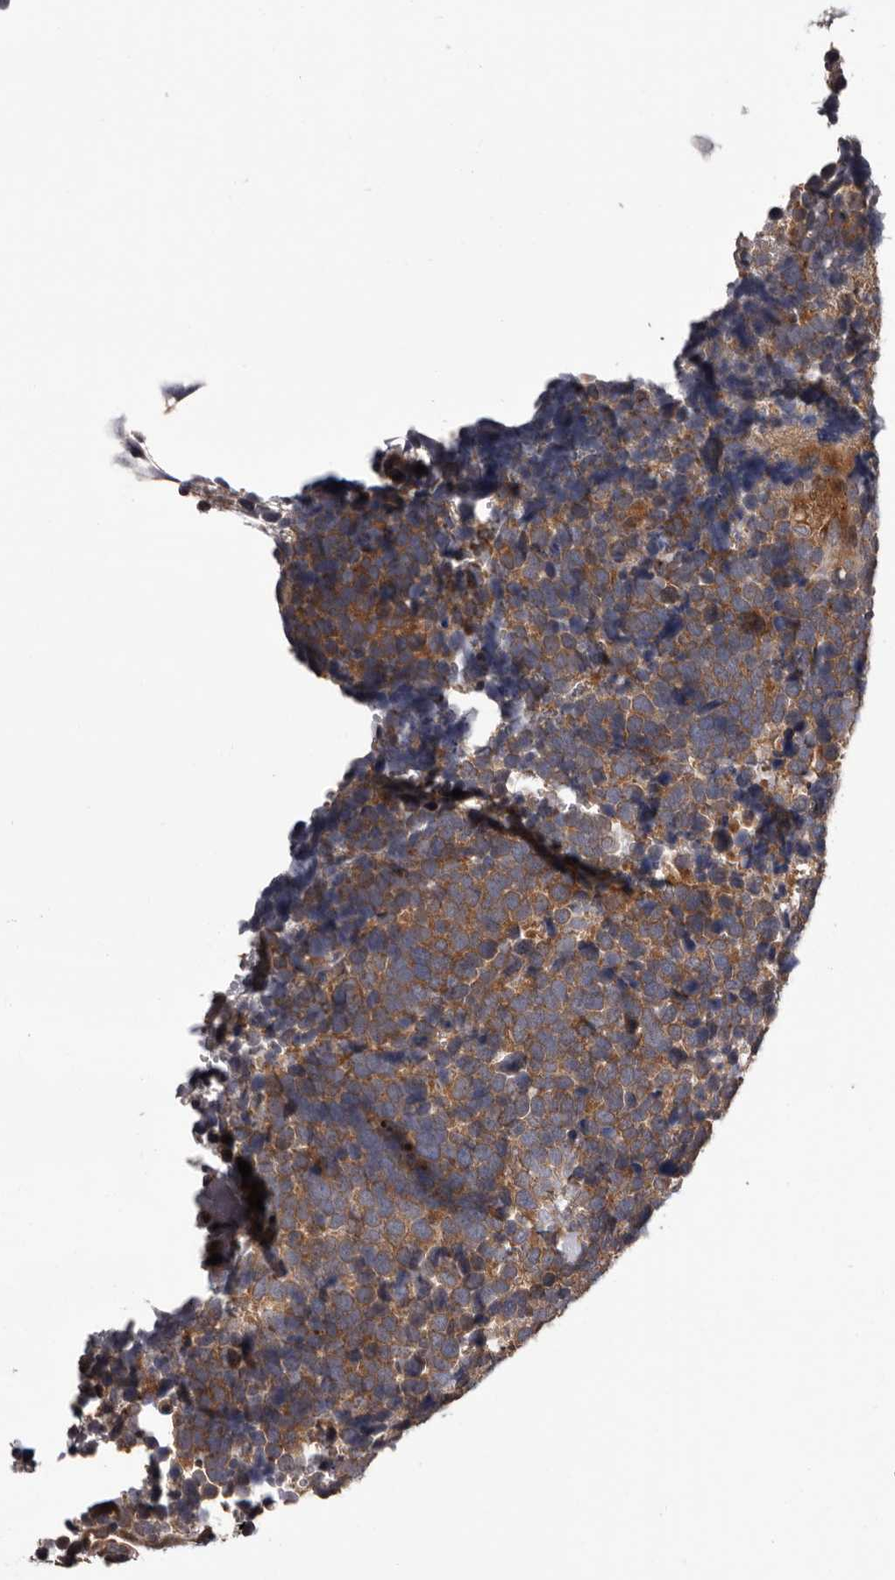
{"staining": {"intensity": "strong", "quantity": ">75%", "location": "cytoplasmic/membranous"}, "tissue": "urothelial cancer", "cell_type": "Tumor cells", "image_type": "cancer", "snomed": [{"axis": "morphology", "description": "Urothelial carcinoma, High grade"}, {"axis": "topography", "description": "Urinary bladder"}], "caption": "Immunohistochemistry (IHC) histopathology image of neoplastic tissue: human urothelial carcinoma (high-grade) stained using immunohistochemistry (IHC) displays high levels of strong protein expression localized specifically in the cytoplasmic/membranous of tumor cells, appearing as a cytoplasmic/membranous brown color.", "gene": "PRKD1", "patient": {"sex": "female", "age": 82}}